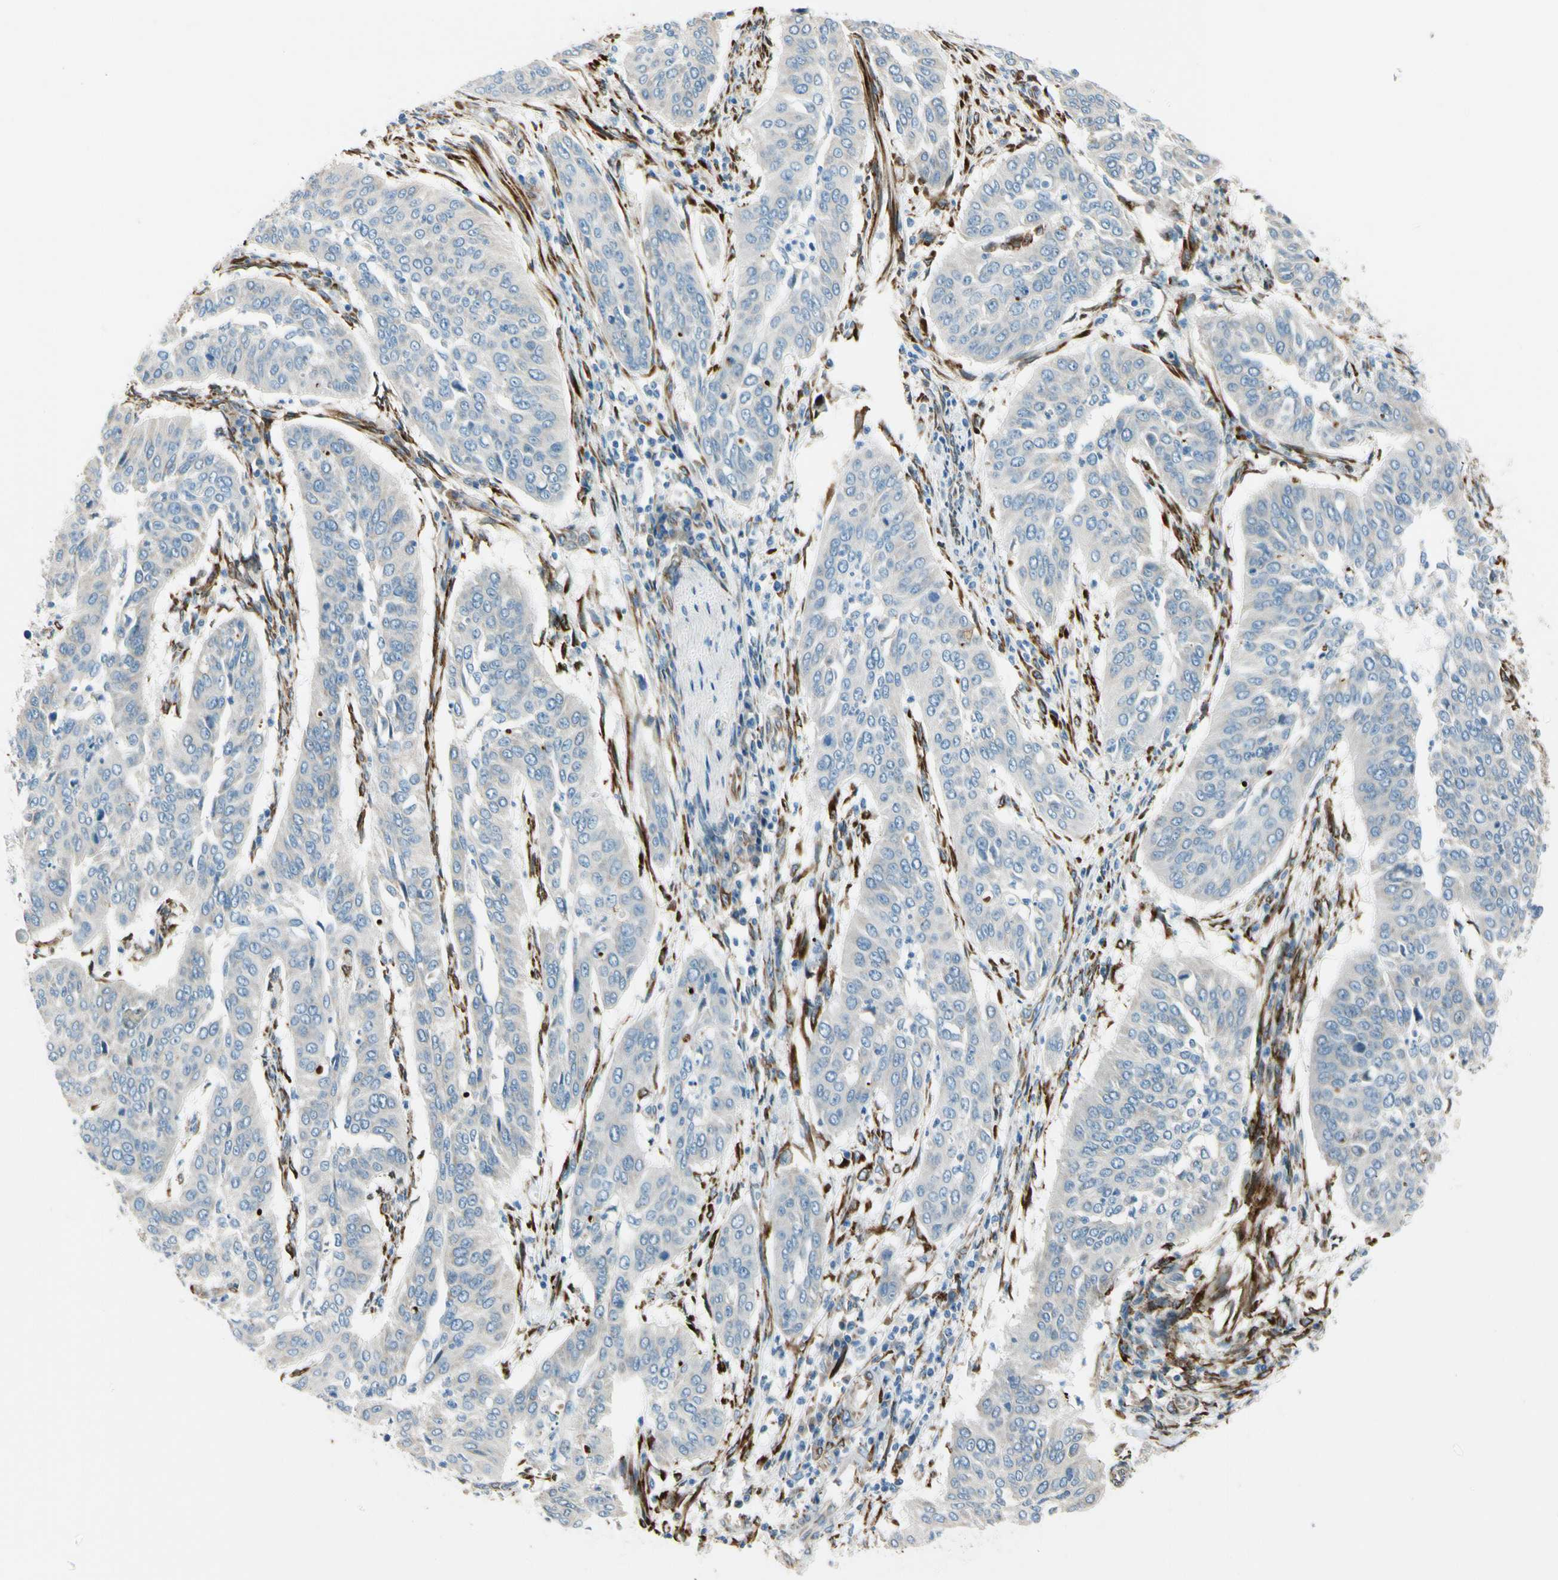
{"staining": {"intensity": "negative", "quantity": "none", "location": "none"}, "tissue": "cervical cancer", "cell_type": "Tumor cells", "image_type": "cancer", "snomed": [{"axis": "morphology", "description": "Normal tissue, NOS"}, {"axis": "morphology", "description": "Squamous cell carcinoma, NOS"}, {"axis": "topography", "description": "Cervix"}], "caption": "DAB immunohistochemical staining of squamous cell carcinoma (cervical) shows no significant expression in tumor cells. Brightfield microscopy of immunohistochemistry stained with DAB (brown) and hematoxylin (blue), captured at high magnification.", "gene": "FKBP7", "patient": {"sex": "female", "age": 39}}